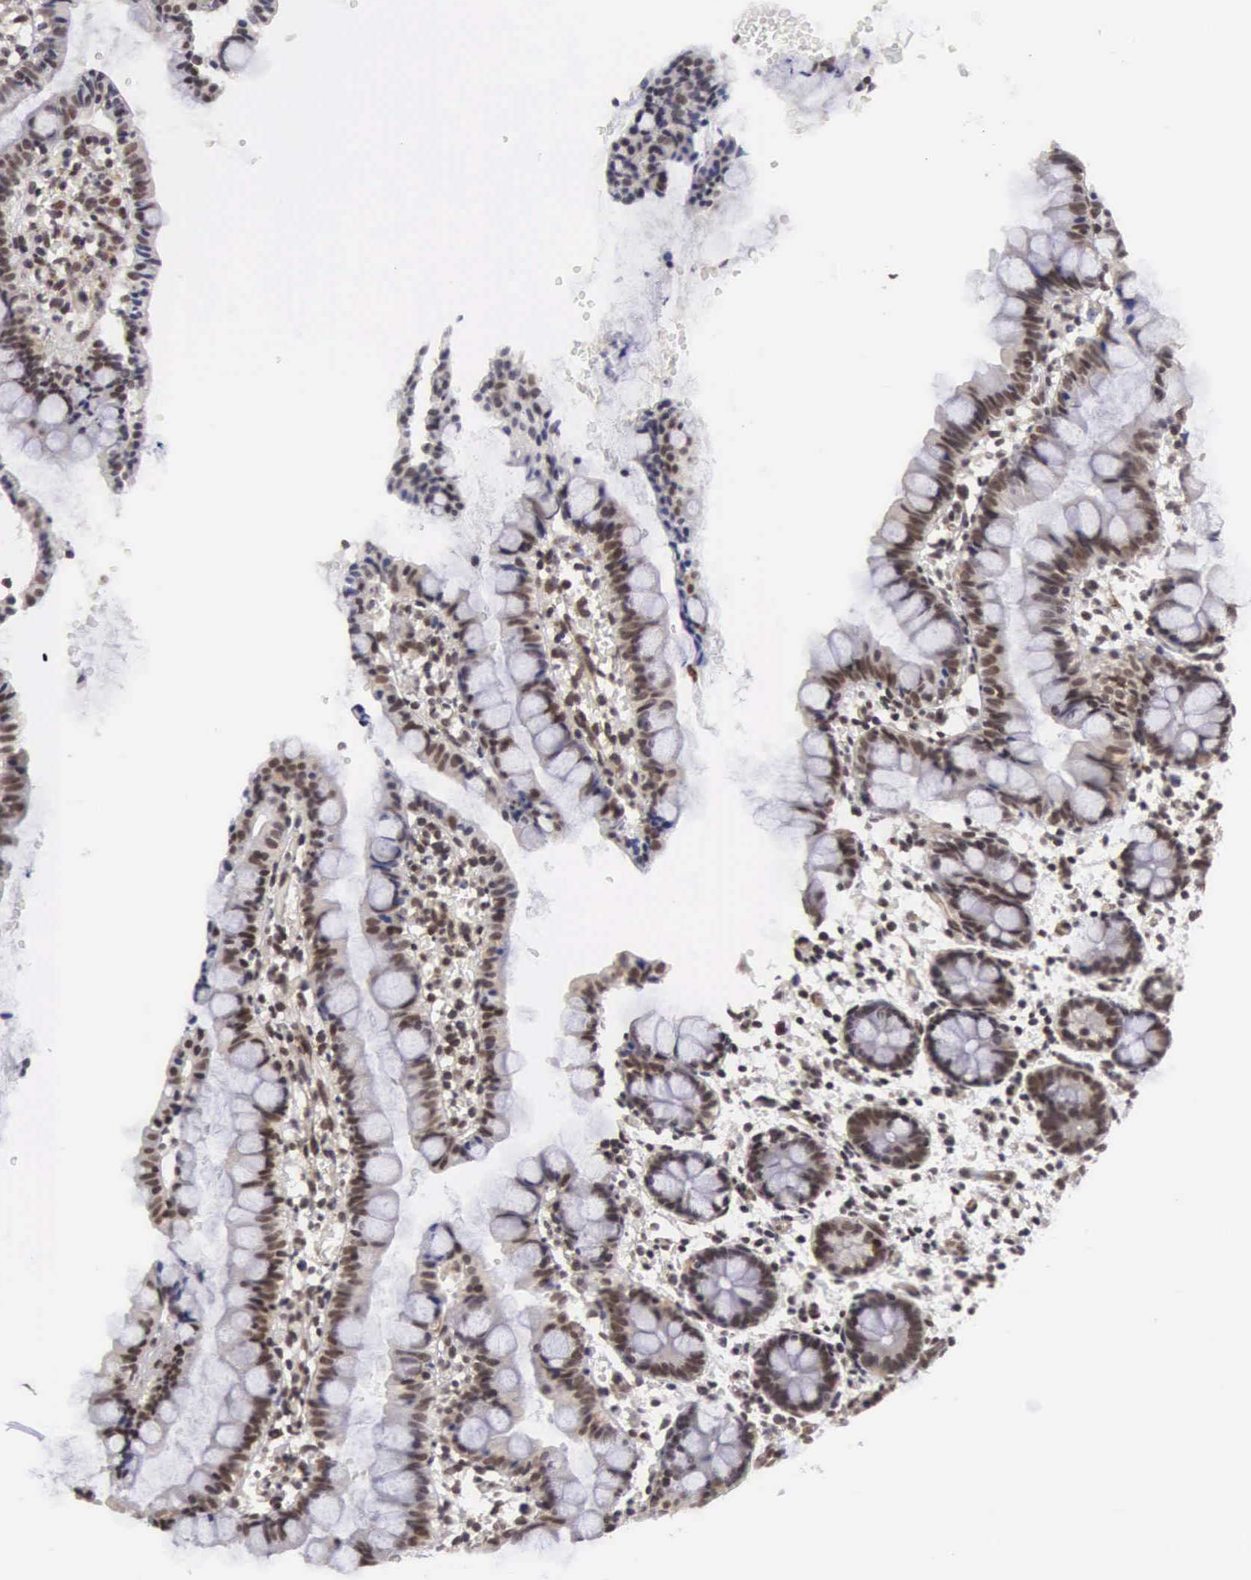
{"staining": {"intensity": "strong", "quantity": ">75%", "location": "cytoplasmic/membranous,nuclear"}, "tissue": "small intestine", "cell_type": "Glandular cells", "image_type": "normal", "snomed": [{"axis": "morphology", "description": "Normal tissue, NOS"}, {"axis": "topography", "description": "Small intestine"}], "caption": "Strong cytoplasmic/membranous,nuclear staining is identified in approximately >75% of glandular cells in unremarkable small intestine. The staining is performed using DAB (3,3'-diaminobenzidine) brown chromogen to label protein expression. The nuclei are counter-stained blue using hematoxylin.", "gene": "MORC2", "patient": {"sex": "male", "age": 1}}